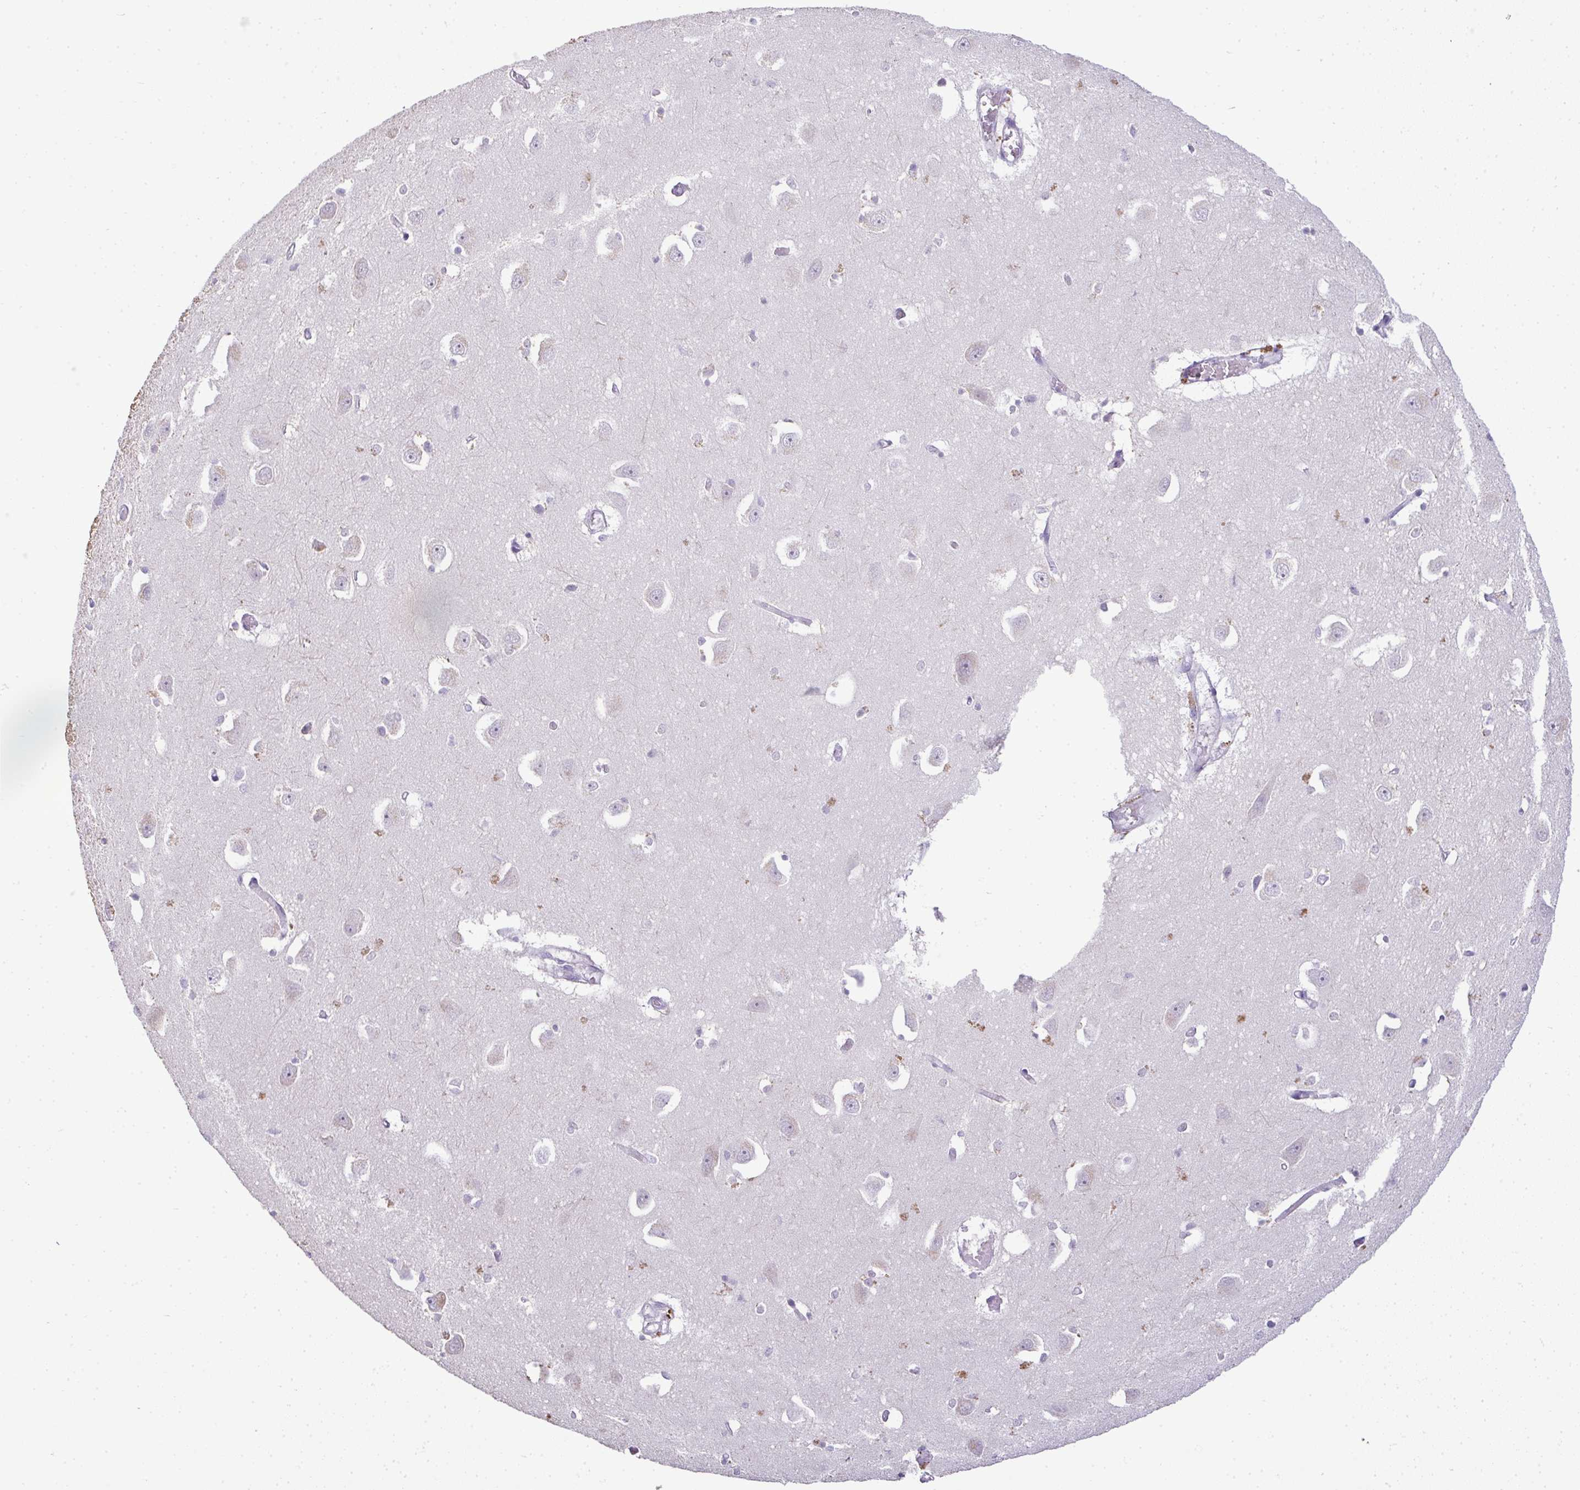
{"staining": {"intensity": "negative", "quantity": "none", "location": "none"}, "tissue": "caudate", "cell_type": "Glial cells", "image_type": "normal", "snomed": [{"axis": "morphology", "description": "Normal tissue, NOS"}, {"axis": "topography", "description": "Lateral ventricle wall"}, {"axis": "topography", "description": "Hippocampus"}], "caption": "Glial cells show no significant positivity in benign caudate.", "gene": "CMPK1", "patient": {"sex": "female", "age": 63}}